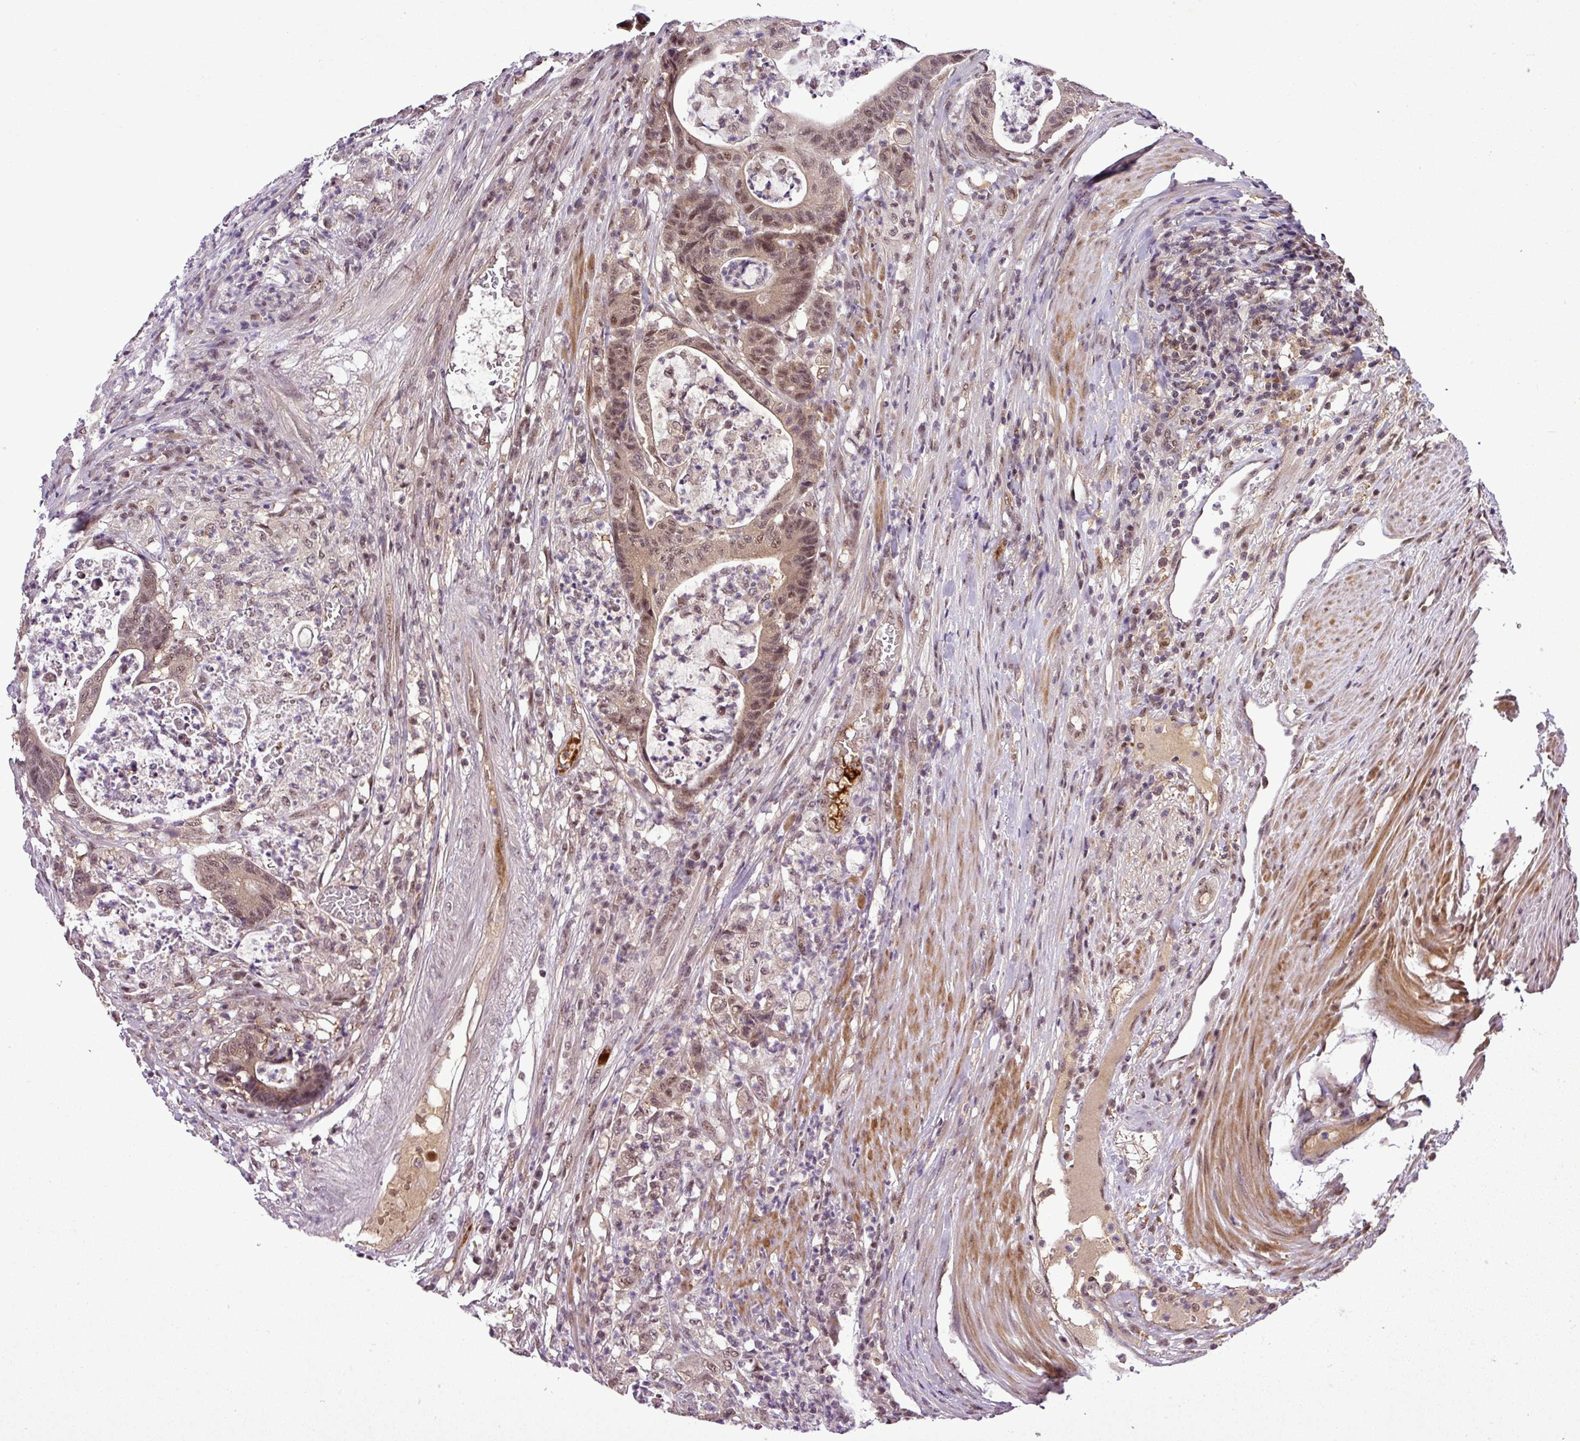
{"staining": {"intensity": "moderate", "quantity": ">75%", "location": "nuclear"}, "tissue": "colorectal cancer", "cell_type": "Tumor cells", "image_type": "cancer", "snomed": [{"axis": "morphology", "description": "Adenocarcinoma, NOS"}, {"axis": "topography", "description": "Colon"}], "caption": "Colorectal adenocarcinoma stained for a protein displays moderate nuclear positivity in tumor cells.", "gene": "MFHAS1", "patient": {"sex": "female", "age": 84}}